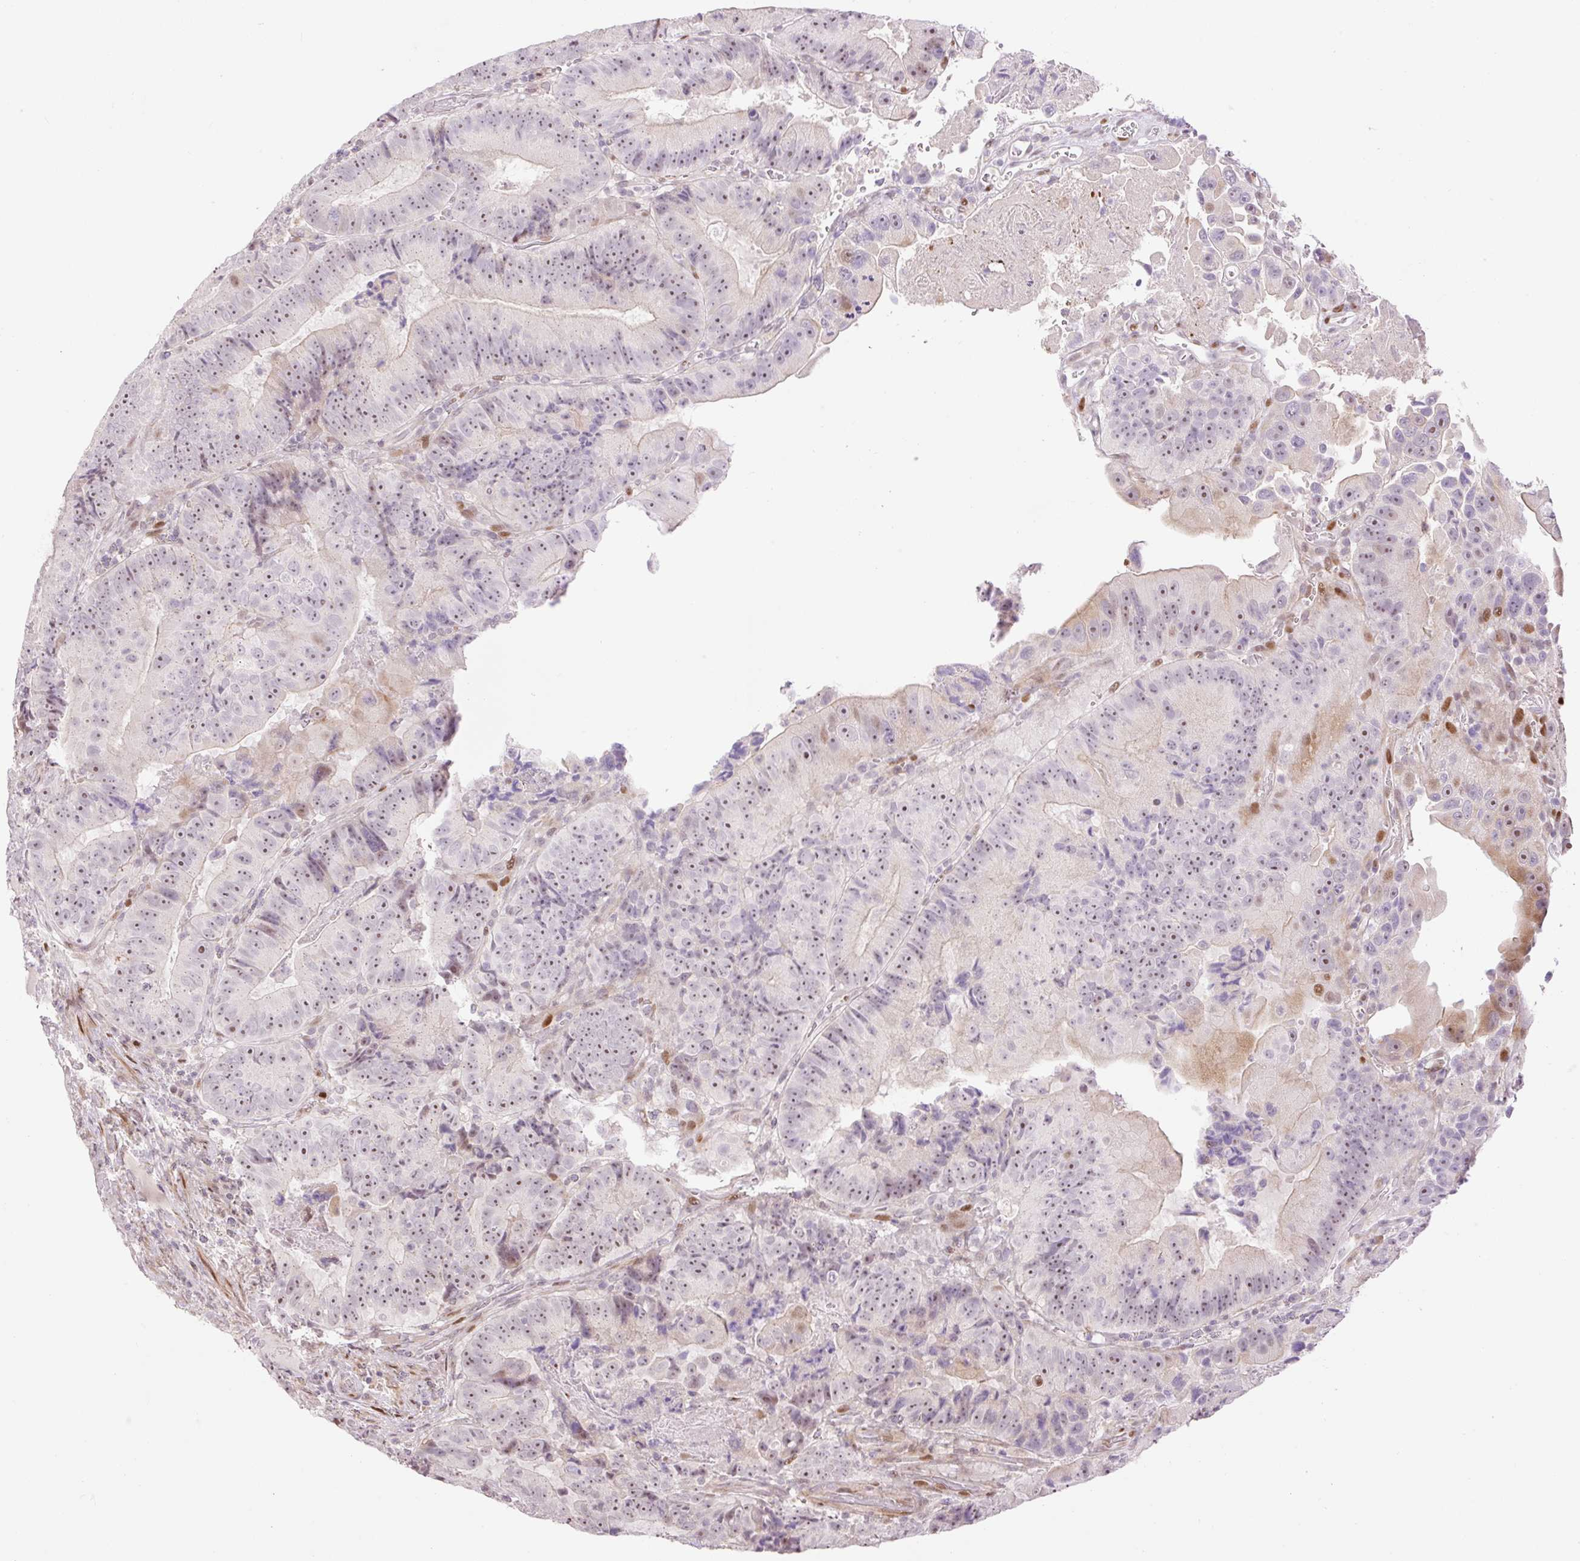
{"staining": {"intensity": "moderate", "quantity": "25%-75%", "location": "nuclear"}, "tissue": "colorectal cancer", "cell_type": "Tumor cells", "image_type": "cancer", "snomed": [{"axis": "morphology", "description": "Adenocarcinoma, NOS"}, {"axis": "topography", "description": "Colon"}], "caption": "Human adenocarcinoma (colorectal) stained with a protein marker displays moderate staining in tumor cells.", "gene": "RIPPLY3", "patient": {"sex": "female", "age": 86}}